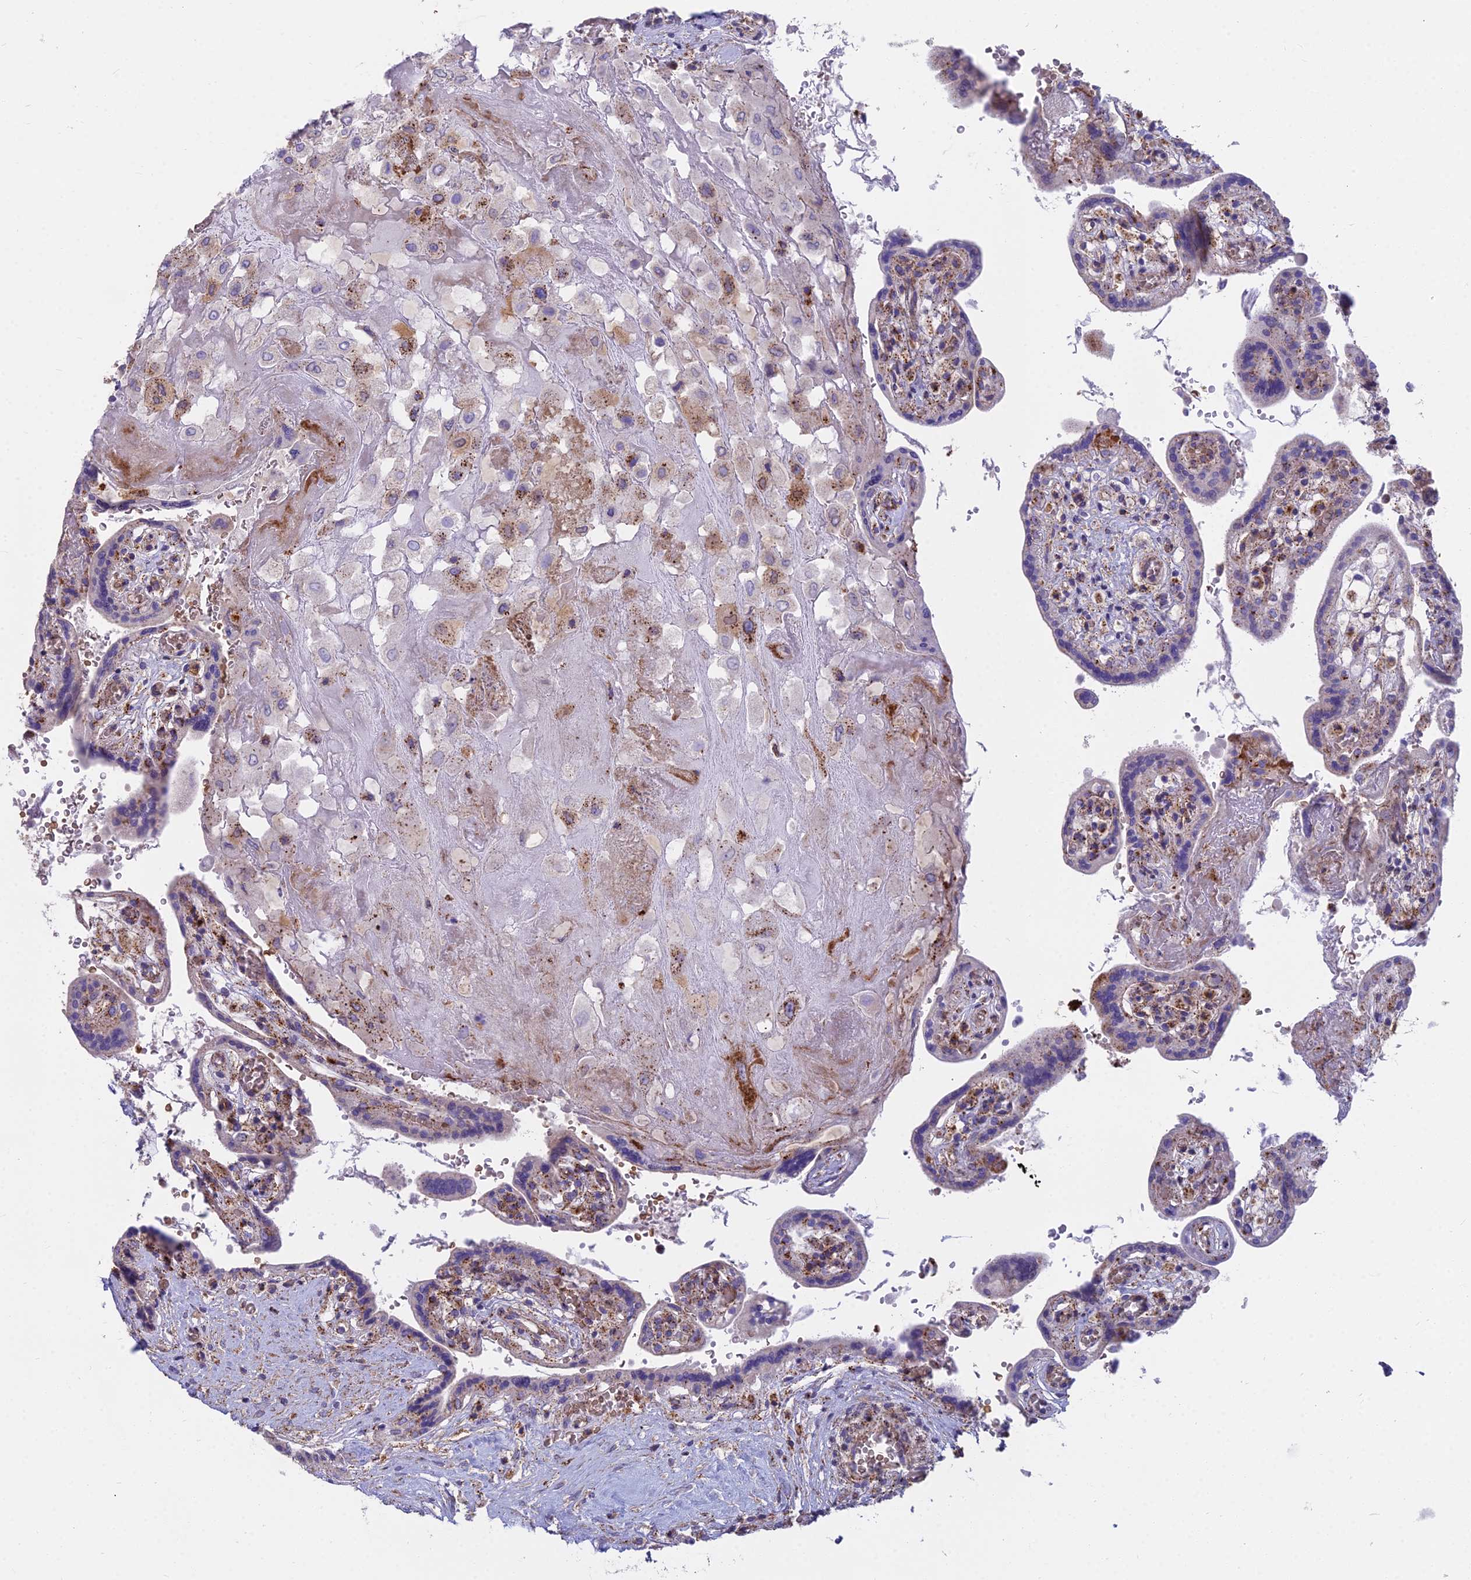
{"staining": {"intensity": "moderate", "quantity": "<25%", "location": "cytoplasmic/membranous"}, "tissue": "placenta", "cell_type": "Decidual cells", "image_type": "normal", "snomed": [{"axis": "morphology", "description": "Normal tissue, NOS"}, {"axis": "topography", "description": "Placenta"}], "caption": "High-power microscopy captured an immunohistochemistry histopathology image of benign placenta, revealing moderate cytoplasmic/membranous expression in approximately <25% of decidual cells.", "gene": "FRMPD1", "patient": {"sex": "female", "age": 37}}